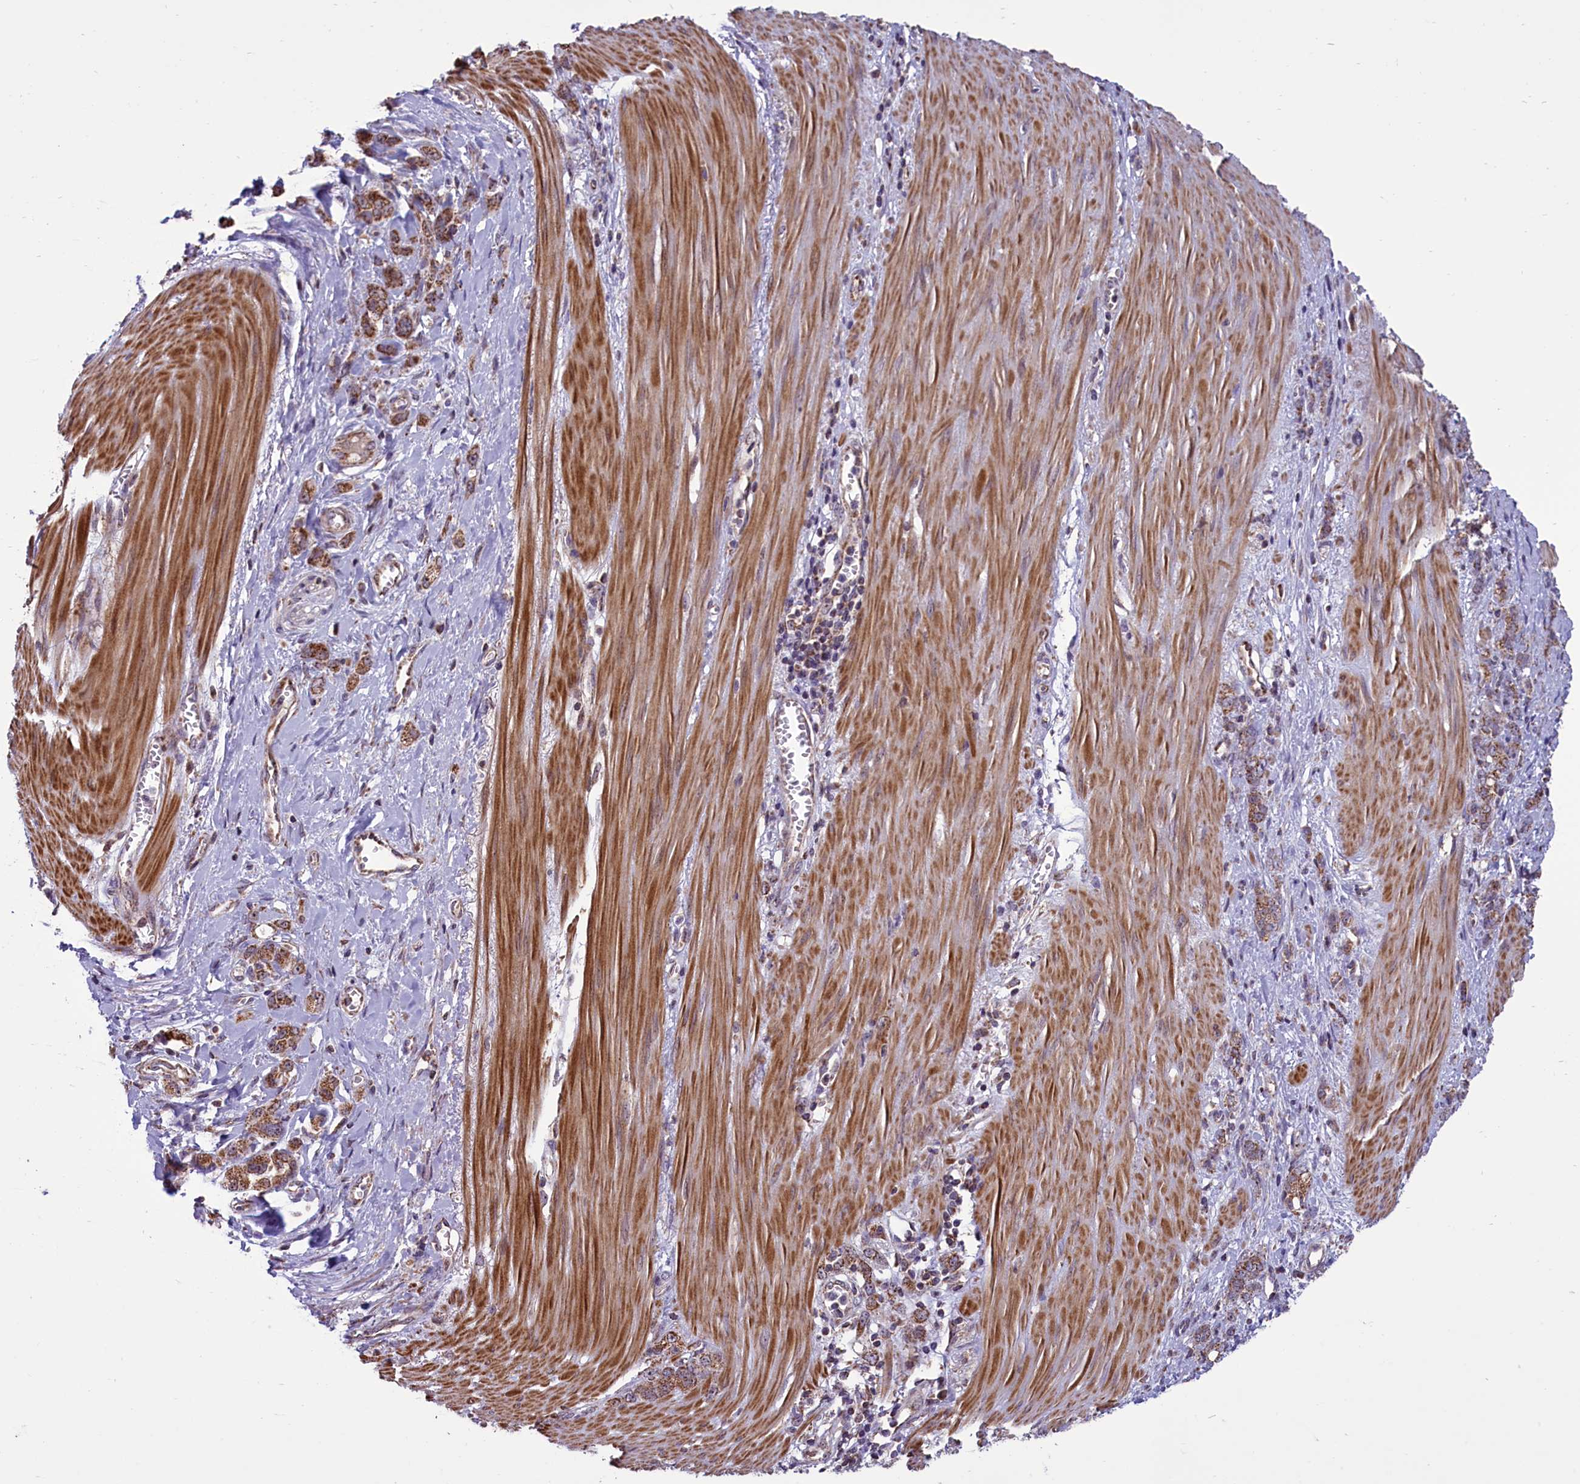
{"staining": {"intensity": "moderate", "quantity": ">75%", "location": "cytoplasmic/membranous"}, "tissue": "stomach cancer", "cell_type": "Tumor cells", "image_type": "cancer", "snomed": [{"axis": "morphology", "description": "Adenocarcinoma, NOS"}, {"axis": "topography", "description": "Stomach"}], "caption": "A brown stain shows moderate cytoplasmic/membranous staining of a protein in human stomach cancer tumor cells.", "gene": "GLRX5", "patient": {"sex": "female", "age": 76}}